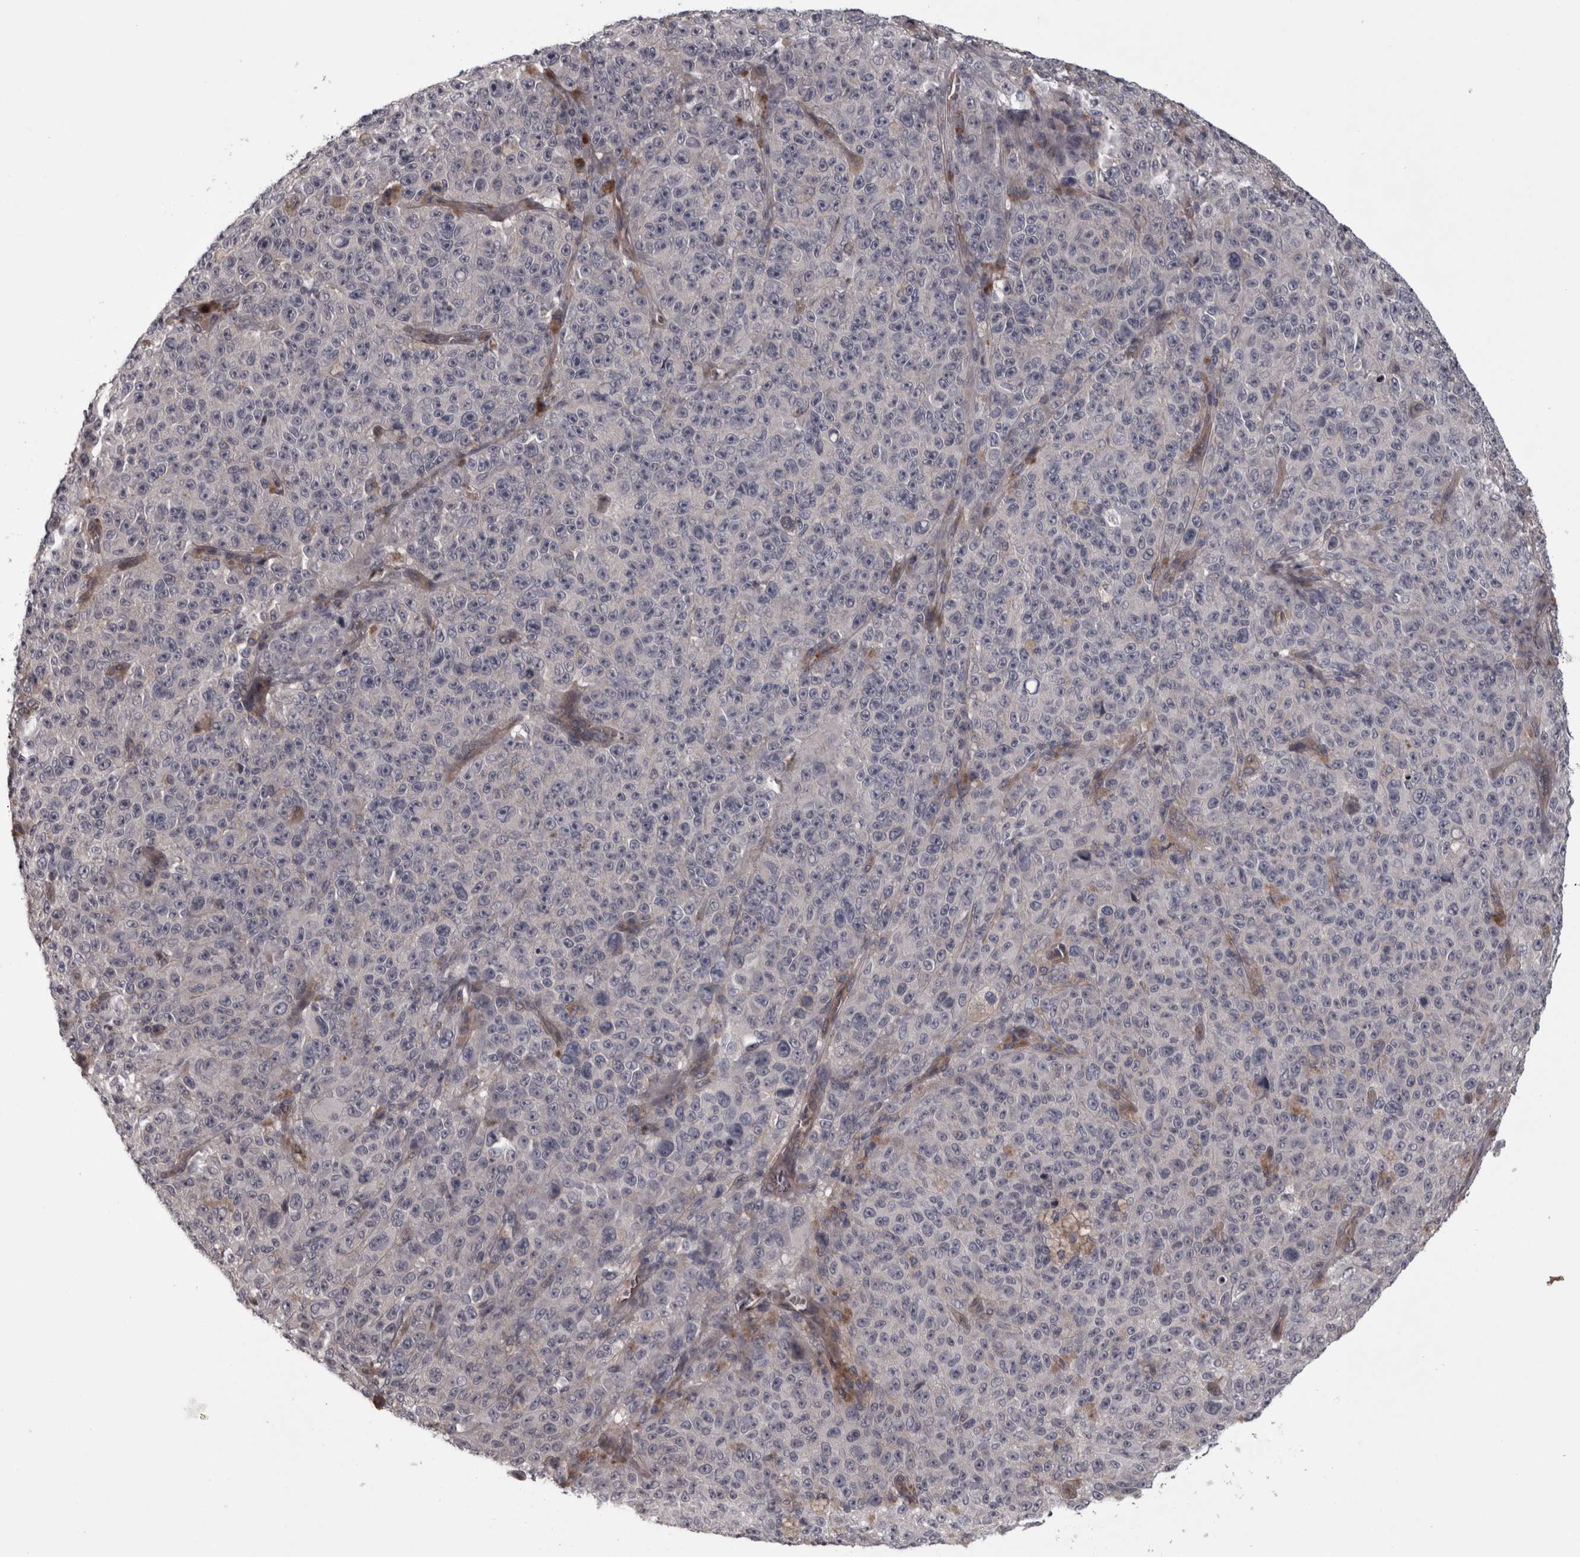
{"staining": {"intensity": "negative", "quantity": "none", "location": "none"}, "tissue": "melanoma", "cell_type": "Tumor cells", "image_type": "cancer", "snomed": [{"axis": "morphology", "description": "Malignant melanoma, NOS"}, {"axis": "topography", "description": "Skin"}], "caption": "This photomicrograph is of malignant melanoma stained with IHC to label a protein in brown with the nuclei are counter-stained blue. There is no expression in tumor cells.", "gene": "RSU1", "patient": {"sex": "female", "age": 82}}